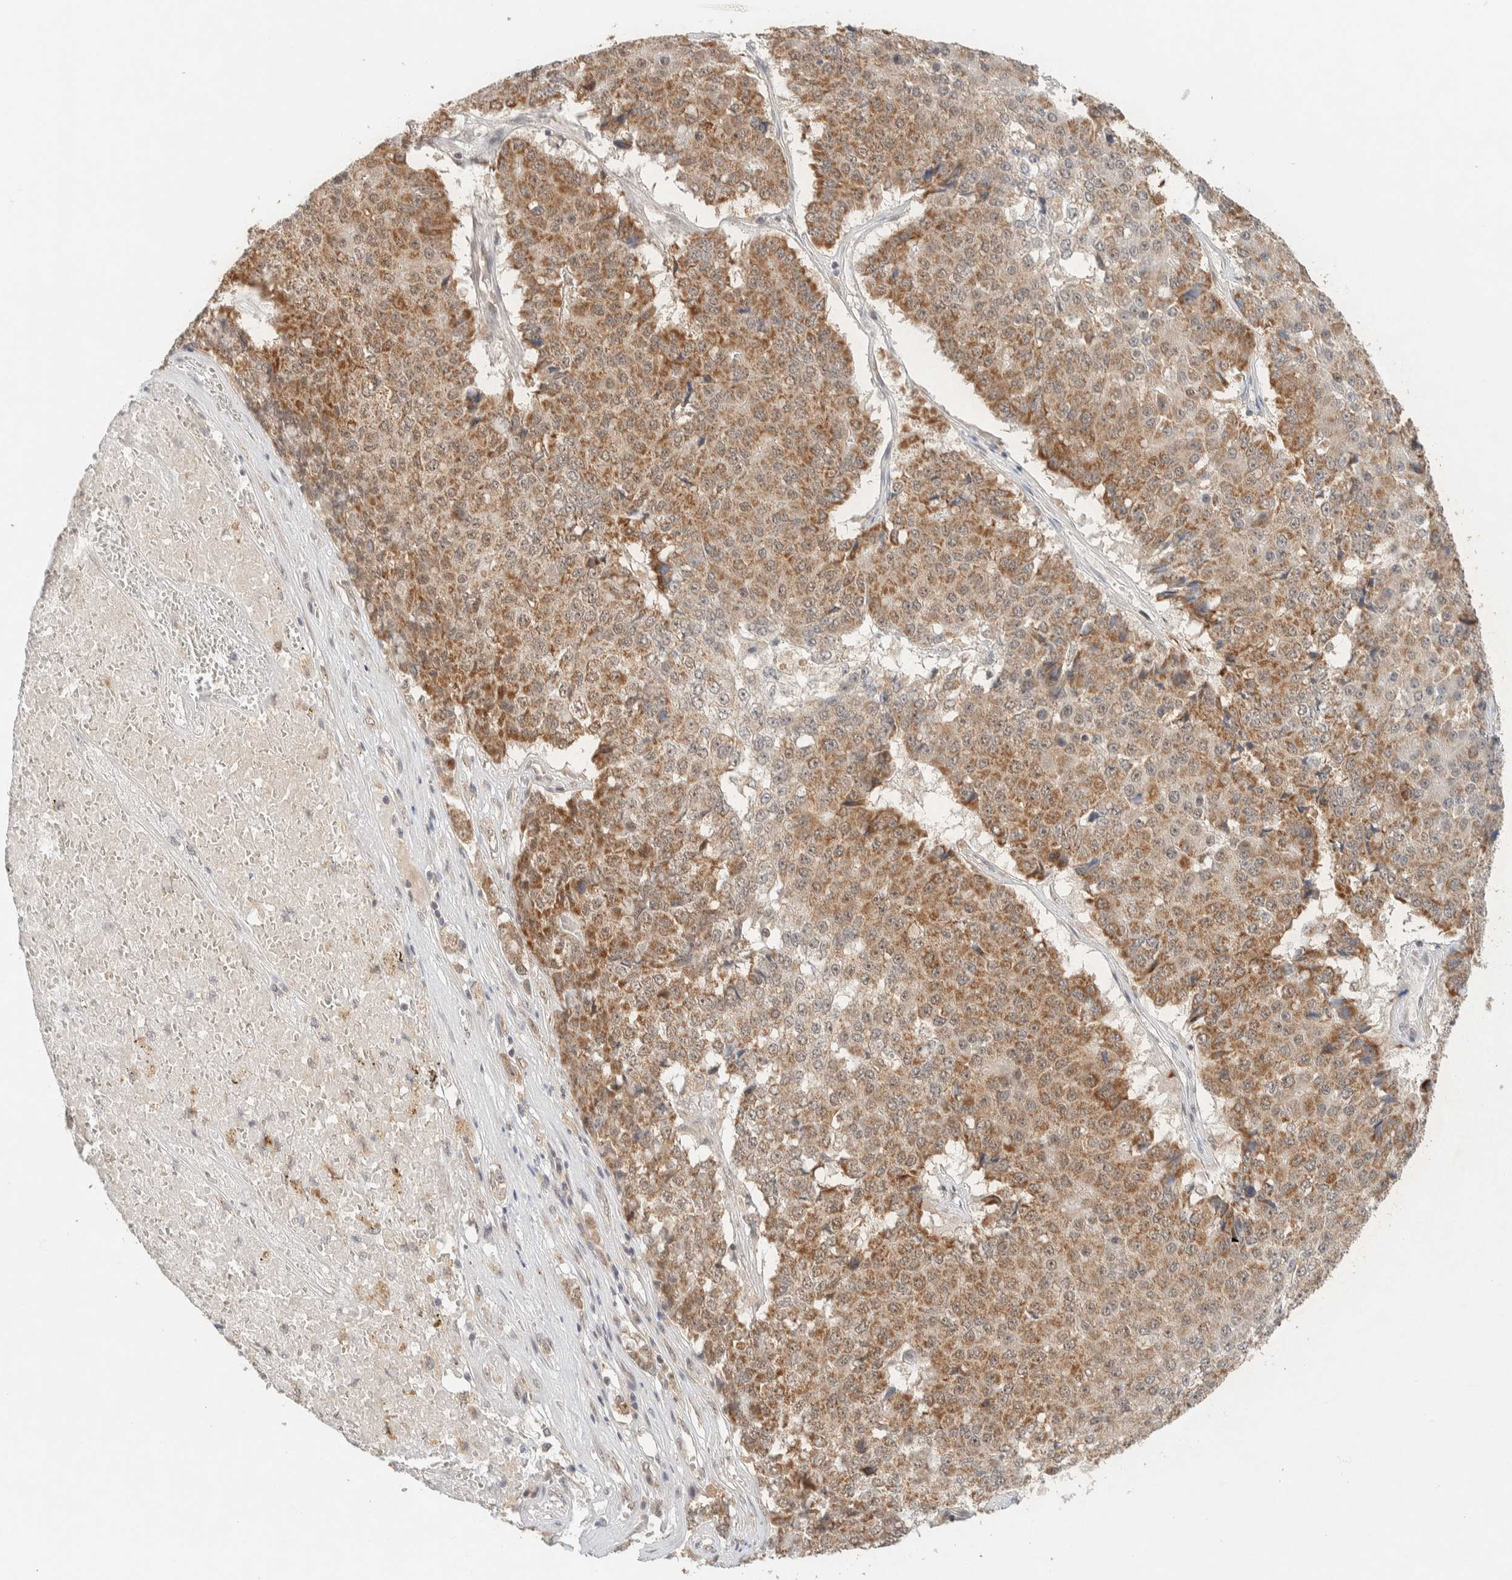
{"staining": {"intensity": "moderate", "quantity": ">75%", "location": "cytoplasmic/membranous"}, "tissue": "pancreatic cancer", "cell_type": "Tumor cells", "image_type": "cancer", "snomed": [{"axis": "morphology", "description": "Adenocarcinoma, NOS"}, {"axis": "topography", "description": "Pancreas"}], "caption": "Immunohistochemistry histopathology image of neoplastic tissue: human pancreatic adenocarcinoma stained using immunohistochemistry (IHC) shows medium levels of moderate protein expression localized specifically in the cytoplasmic/membranous of tumor cells, appearing as a cytoplasmic/membranous brown color.", "gene": "MRPL41", "patient": {"sex": "male", "age": 50}}